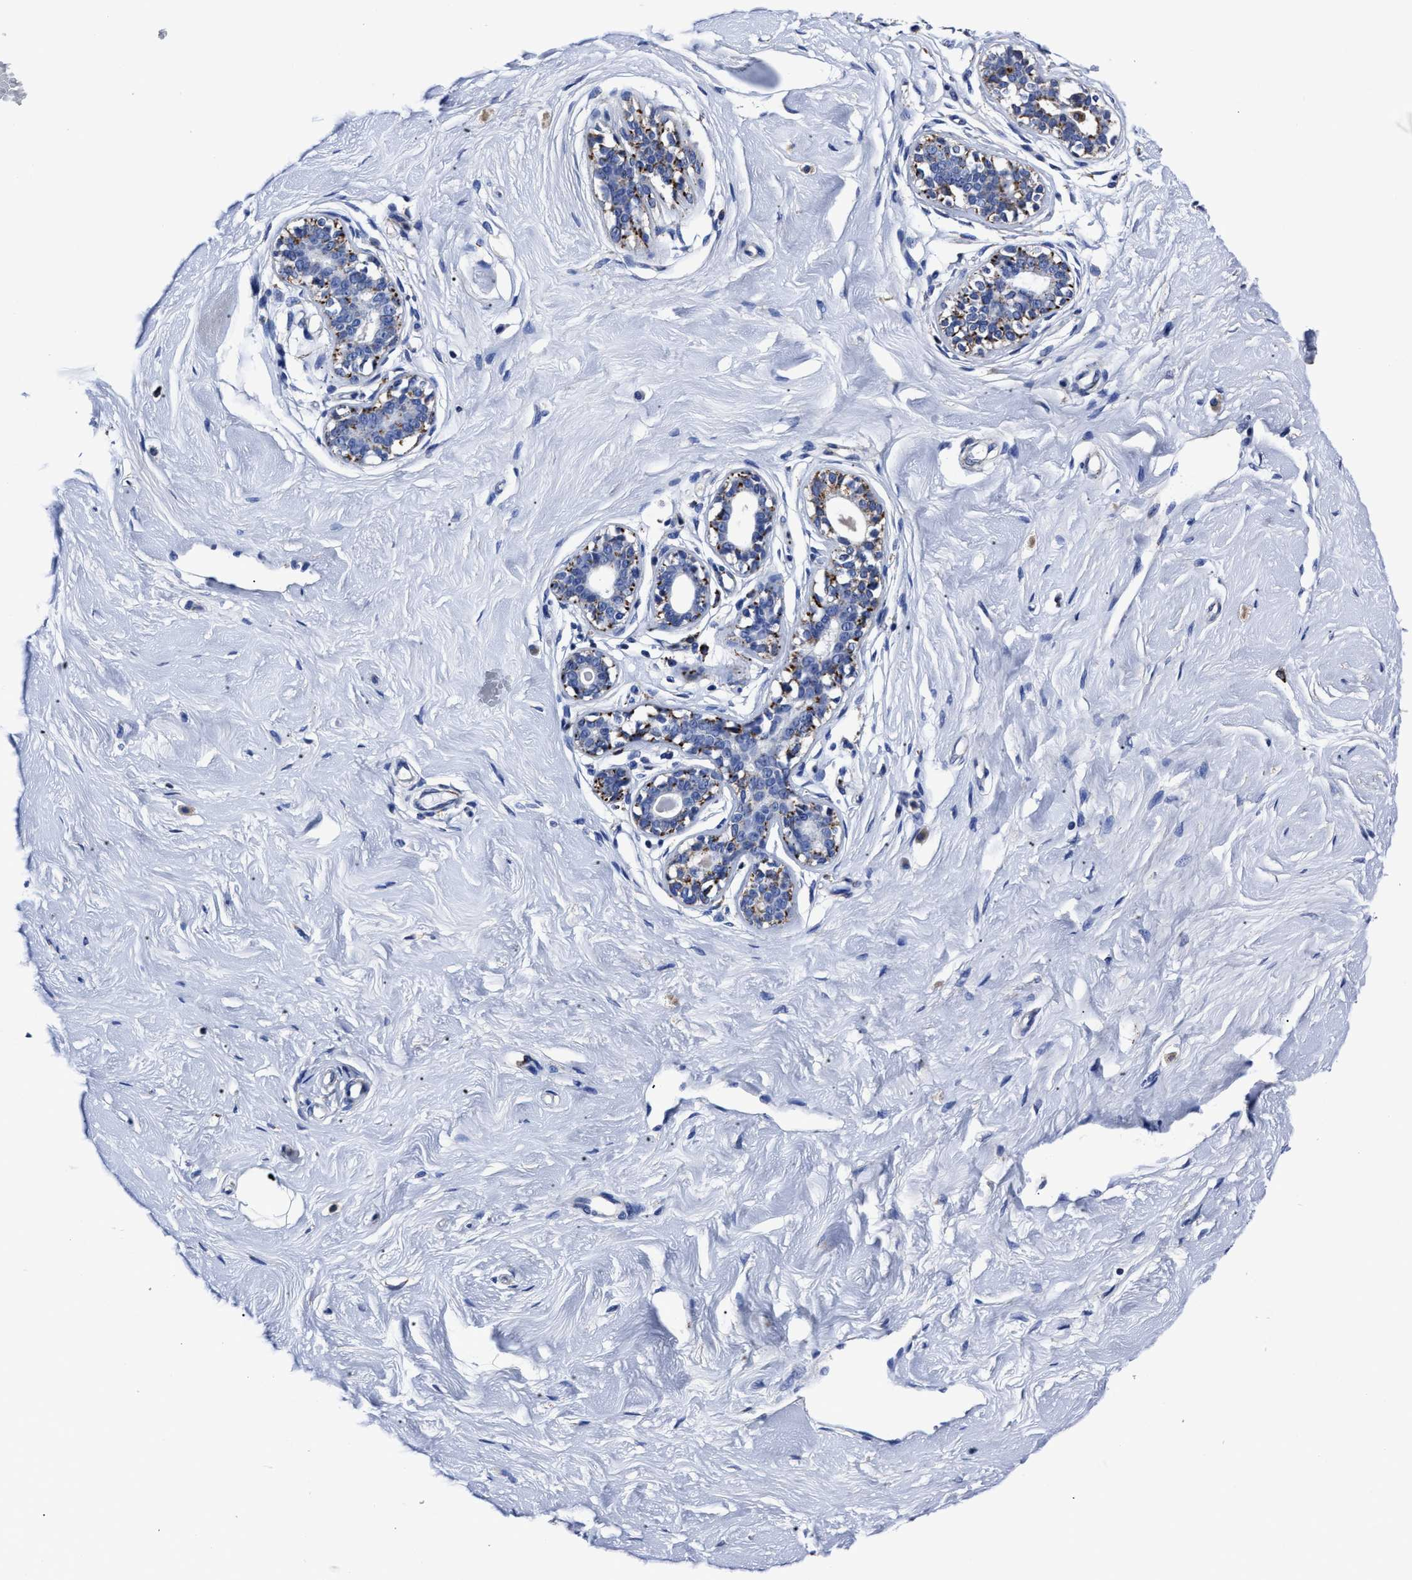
{"staining": {"intensity": "negative", "quantity": "none", "location": "none"}, "tissue": "breast", "cell_type": "Adipocytes", "image_type": "normal", "snomed": [{"axis": "morphology", "description": "Normal tissue, NOS"}, {"axis": "topography", "description": "Breast"}], "caption": "IHC micrograph of normal breast: breast stained with DAB shows no significant protein positivity in adipocytes.", "gene": "LAMTOR4", "patient": {"sex": "female", "age": 23}}